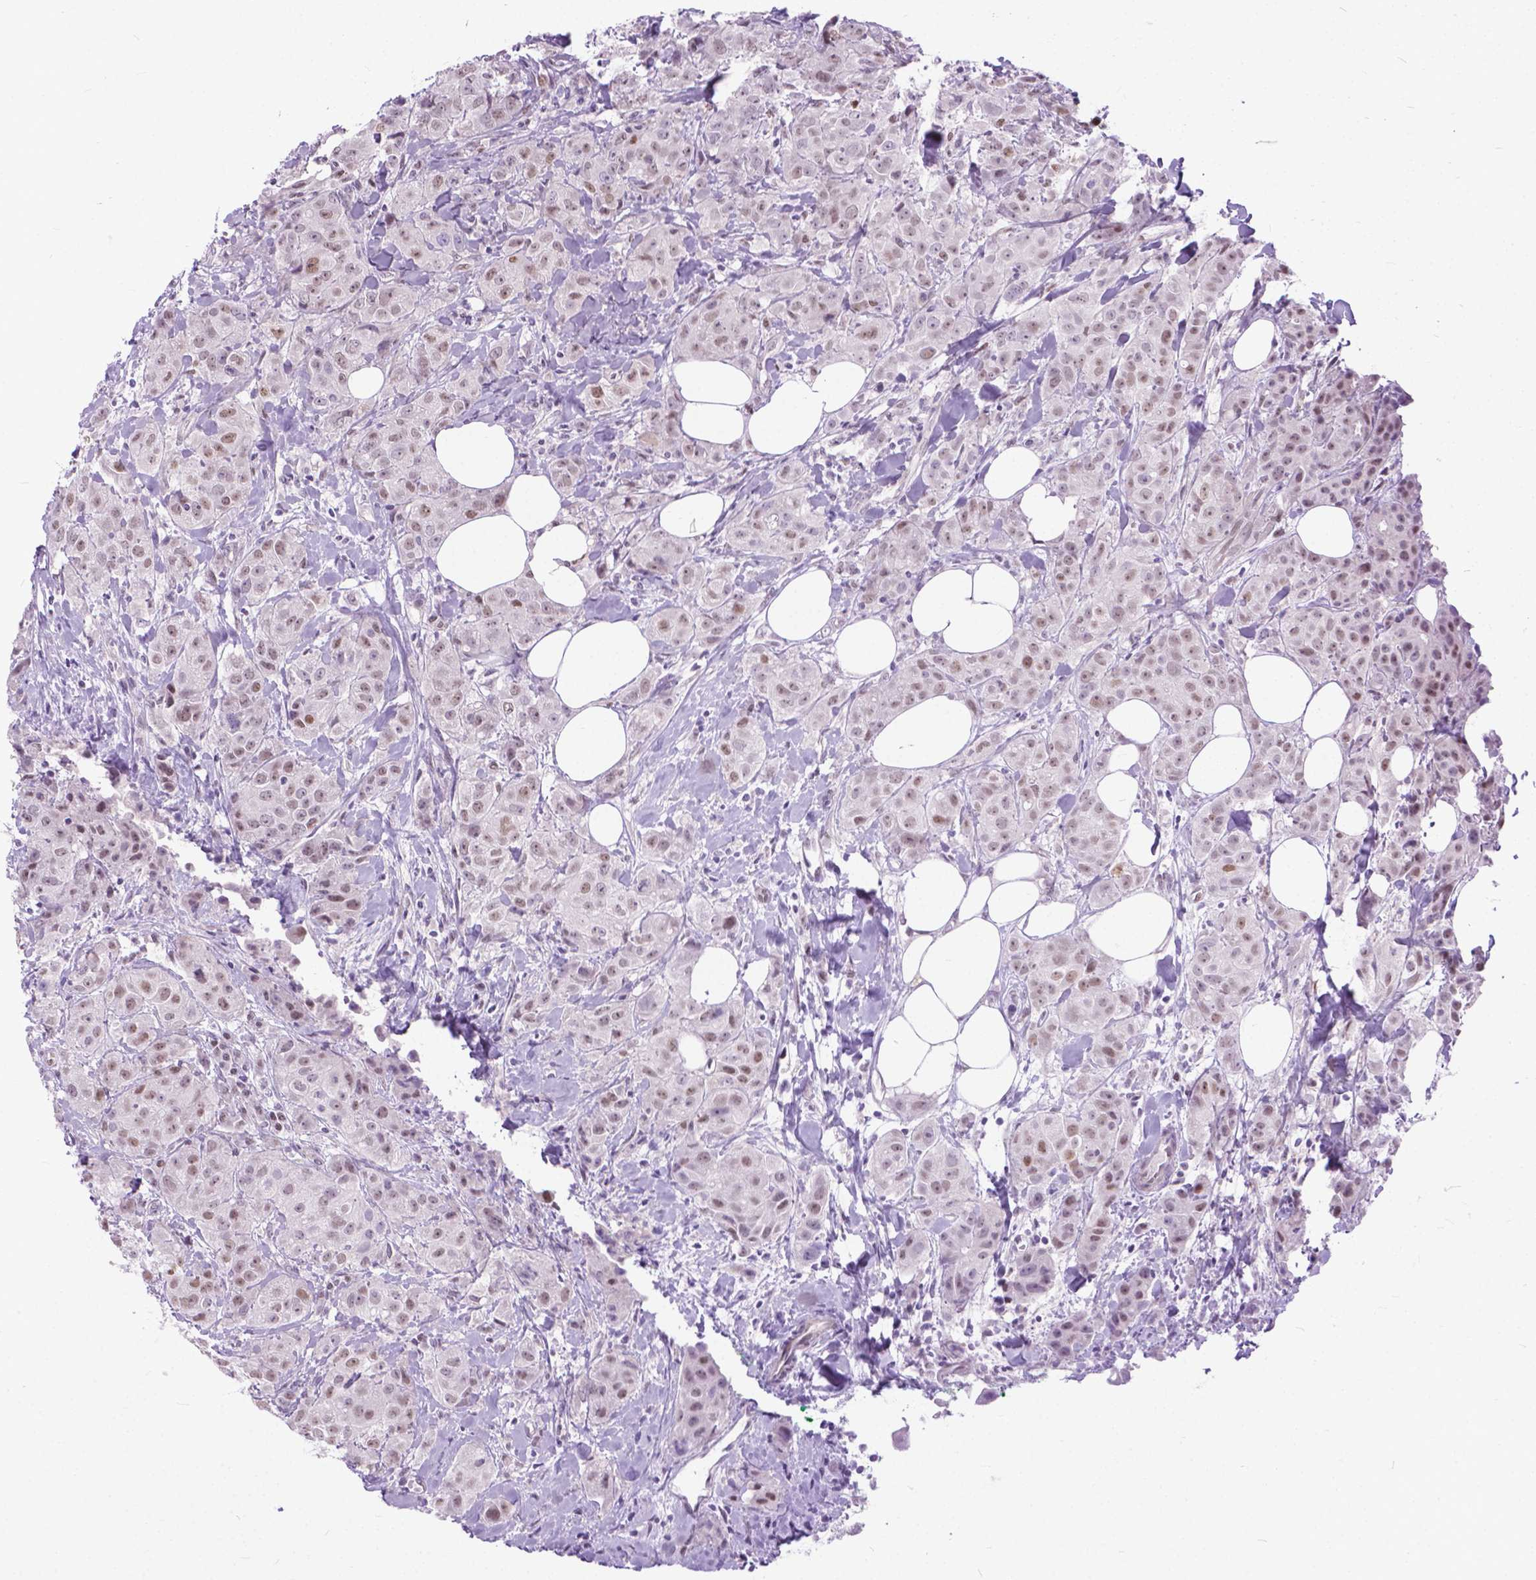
{"staining": {"intensity": "moderate", "quantity": ">75%", "location": "nuclear"}, "tissue": "breast cancer", "cell_type": "Tumor cells", "image_type": "cancer", "snomed": [{"axis": "morphology", "description": "Duct carcinoma"}, {"axis": "topography", "description": "Breast"}], "caption": "Immunohistochemical staining of breast invasive ductal carcinoma shows medium levels of moderate nuclear protein expression in approximately >75% of tumor cells. The staining was performed using DAB, with brown indicating positive protein expression. Nuclei are stained blue with hematoxylin.", "gene": "APCDD1L", "patient": {"sex": "female", "age": 43}}